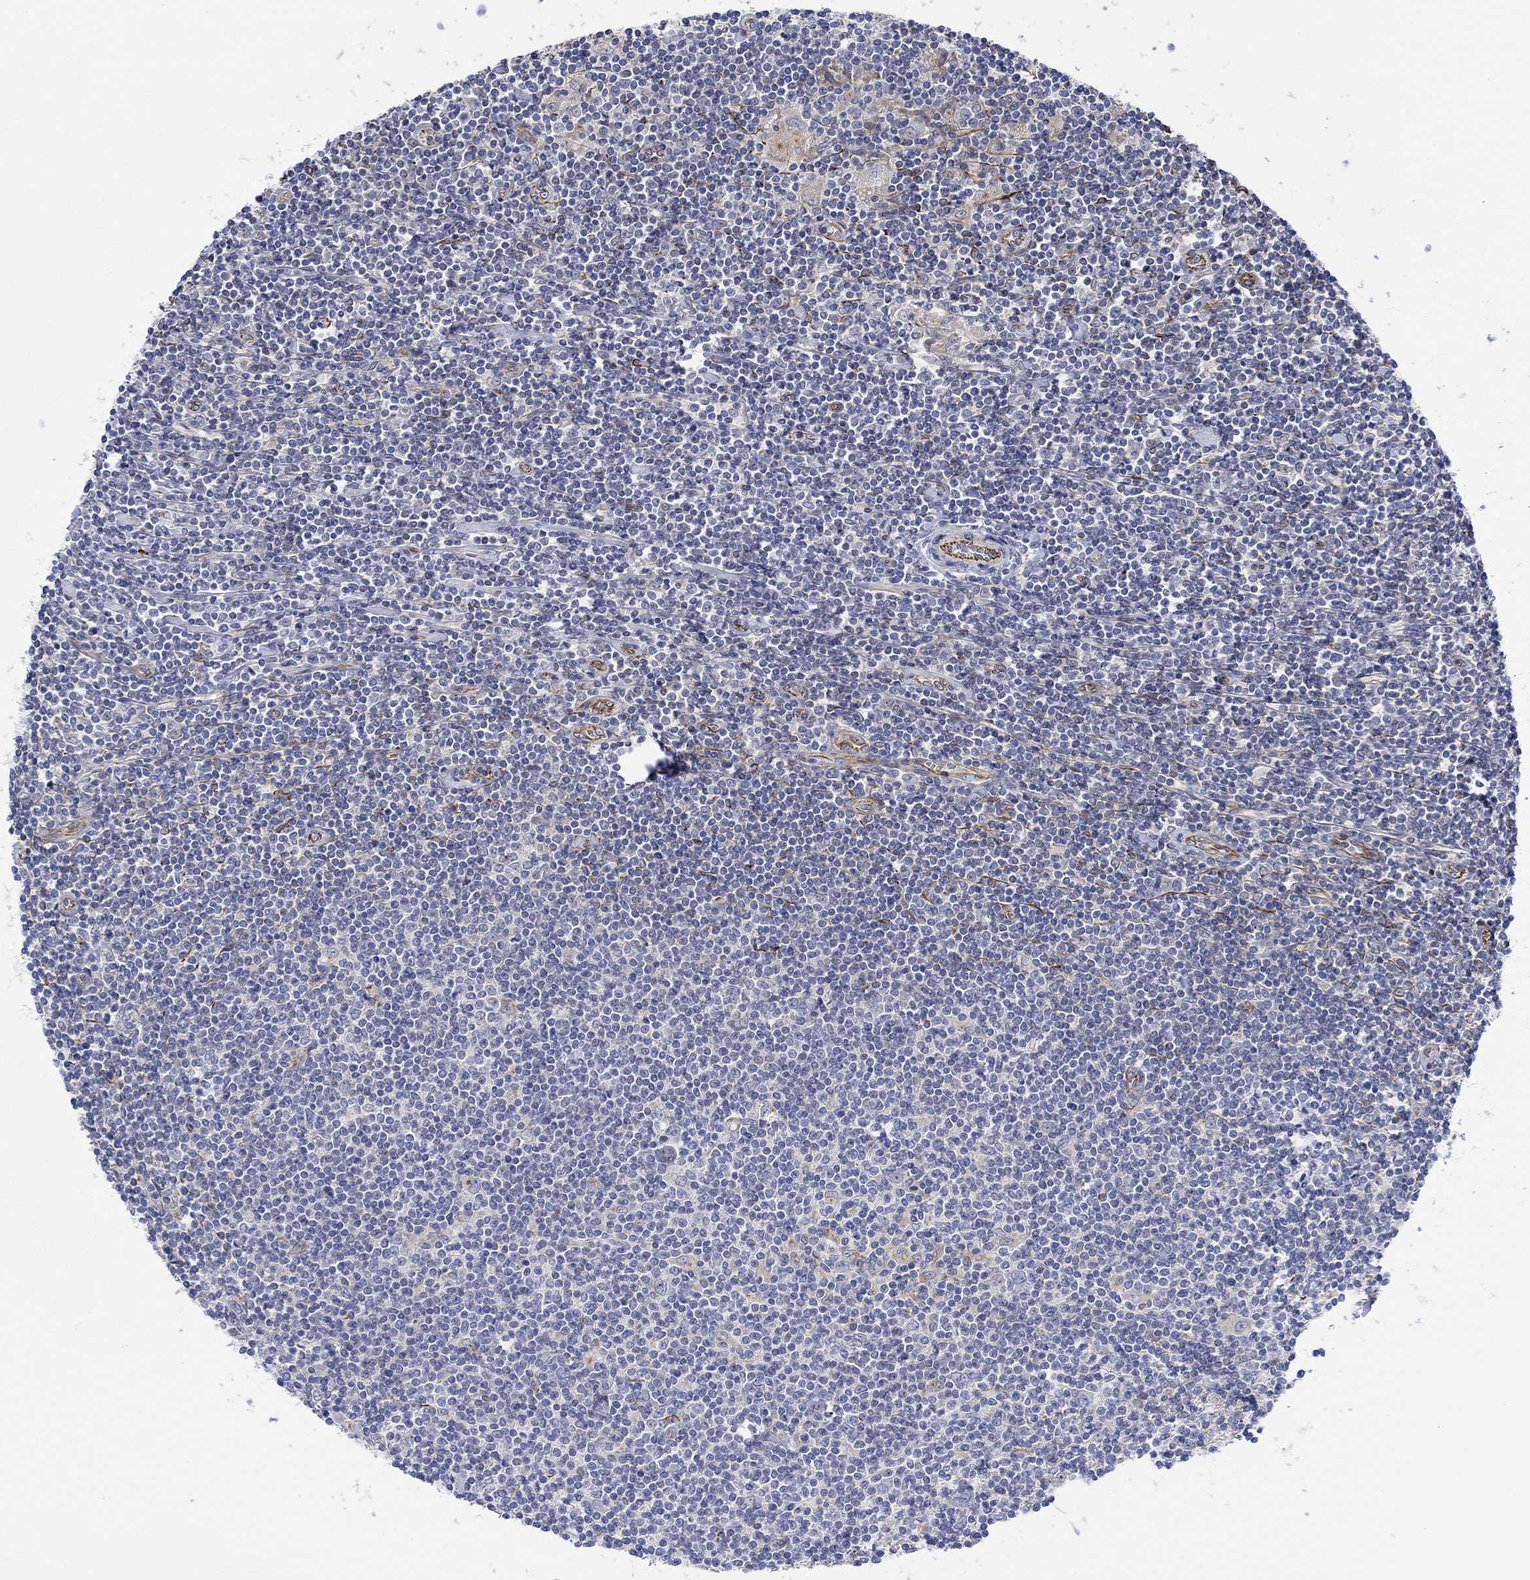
{"staining": {"intensity": "negative", "quantity": "none", "location": "none"}, "tissue": "lymphoma", "cell_type": "Tumor cells", "image_type": "cancer", "snomed": [{"axis": "morphology", "description": "Hodgkin's disease, NOS"}, {"axis": "topography", "description": "Lymph node"}], "caption": "Immunohistochemistry image of human Hodgkin's disease stained for a protein (brown), which exhibits no expression in tumor cells.", "gene": "CAMK1D", "patient": {"sex": "male", "age": 40}}